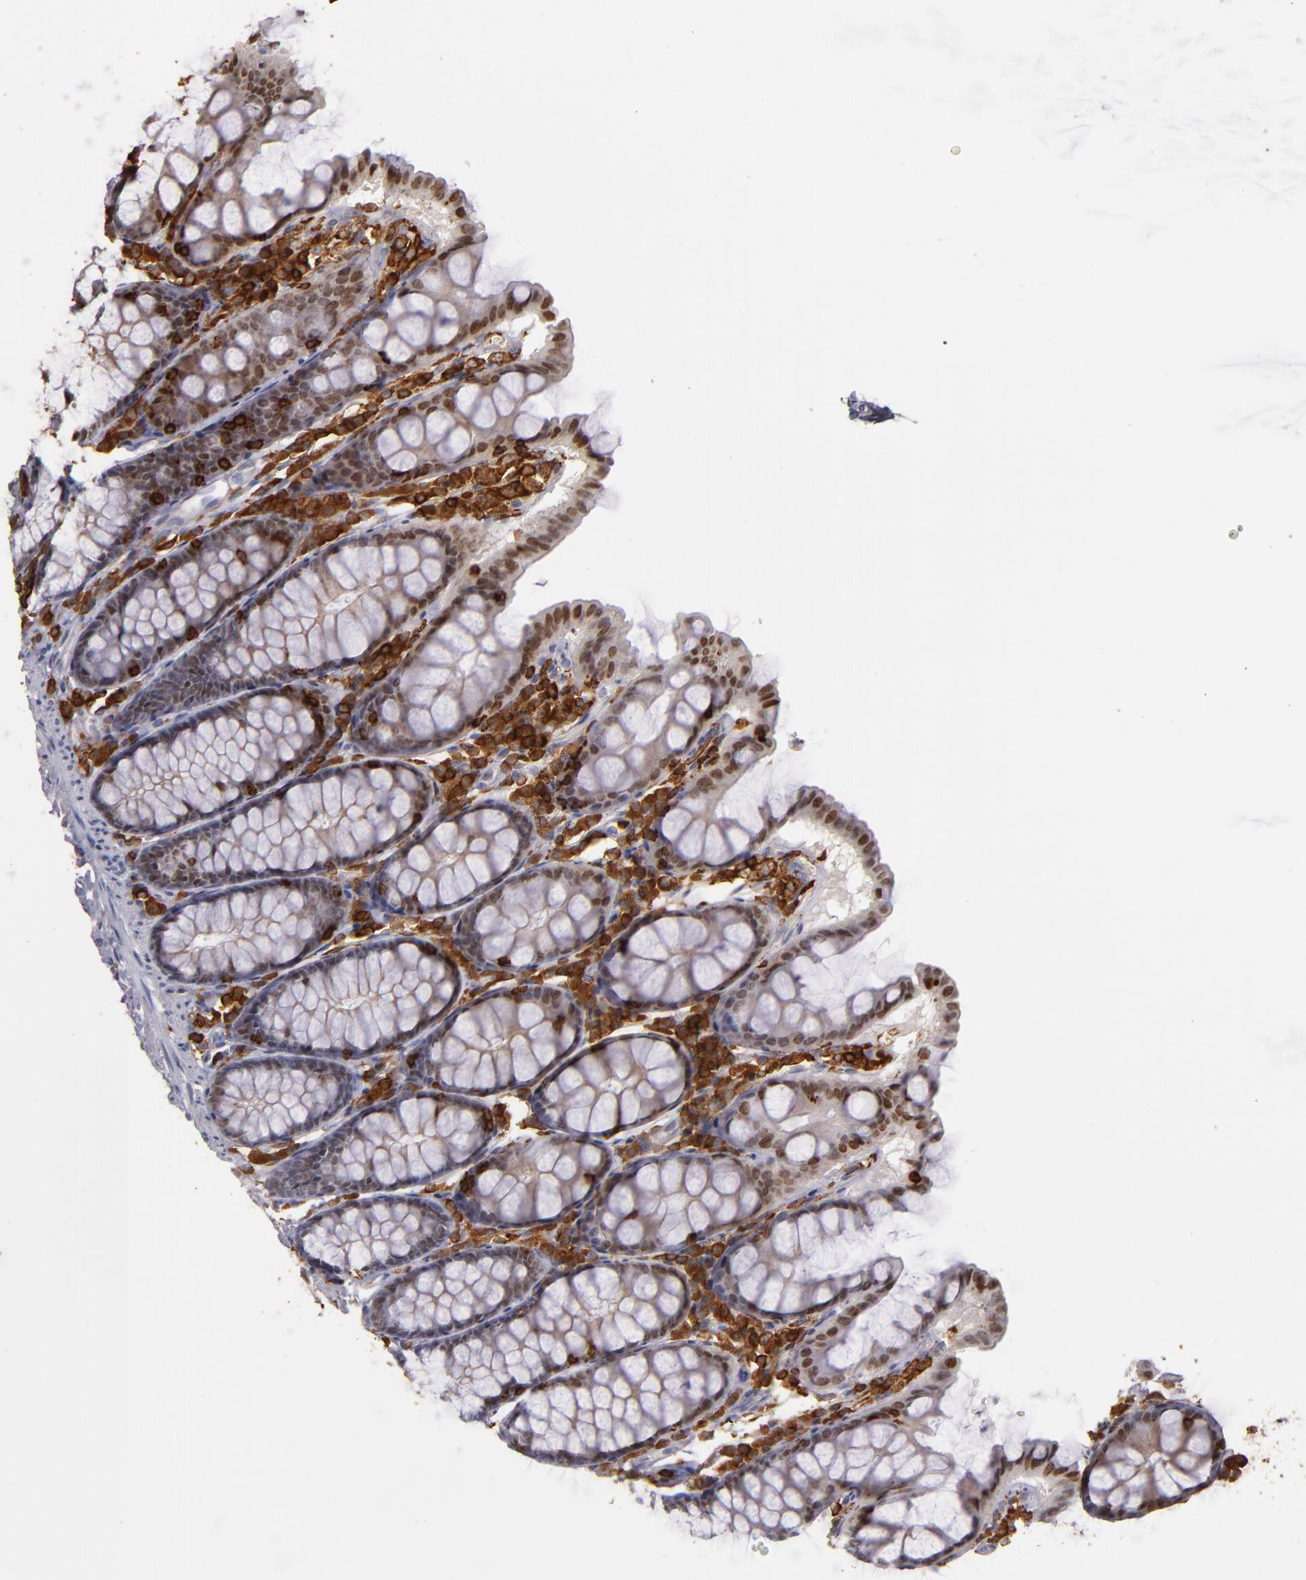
{"staining": {"intensity": "negative", "quantity": "none", "location": "none"}, "tissue": "colon", "cell_type": "Endothelial cells", "image_type": "normal", "snomed": [{"axis": "morphology", "description": "Normal tissue, NOS"}, {"axis": "topography", "description": "Colon"}], "caption": "The micrograph exhibits no significant staining in endothelial cells of colon.", "gene": "WAS", "patient": {"sex": "female", "age": 61}}